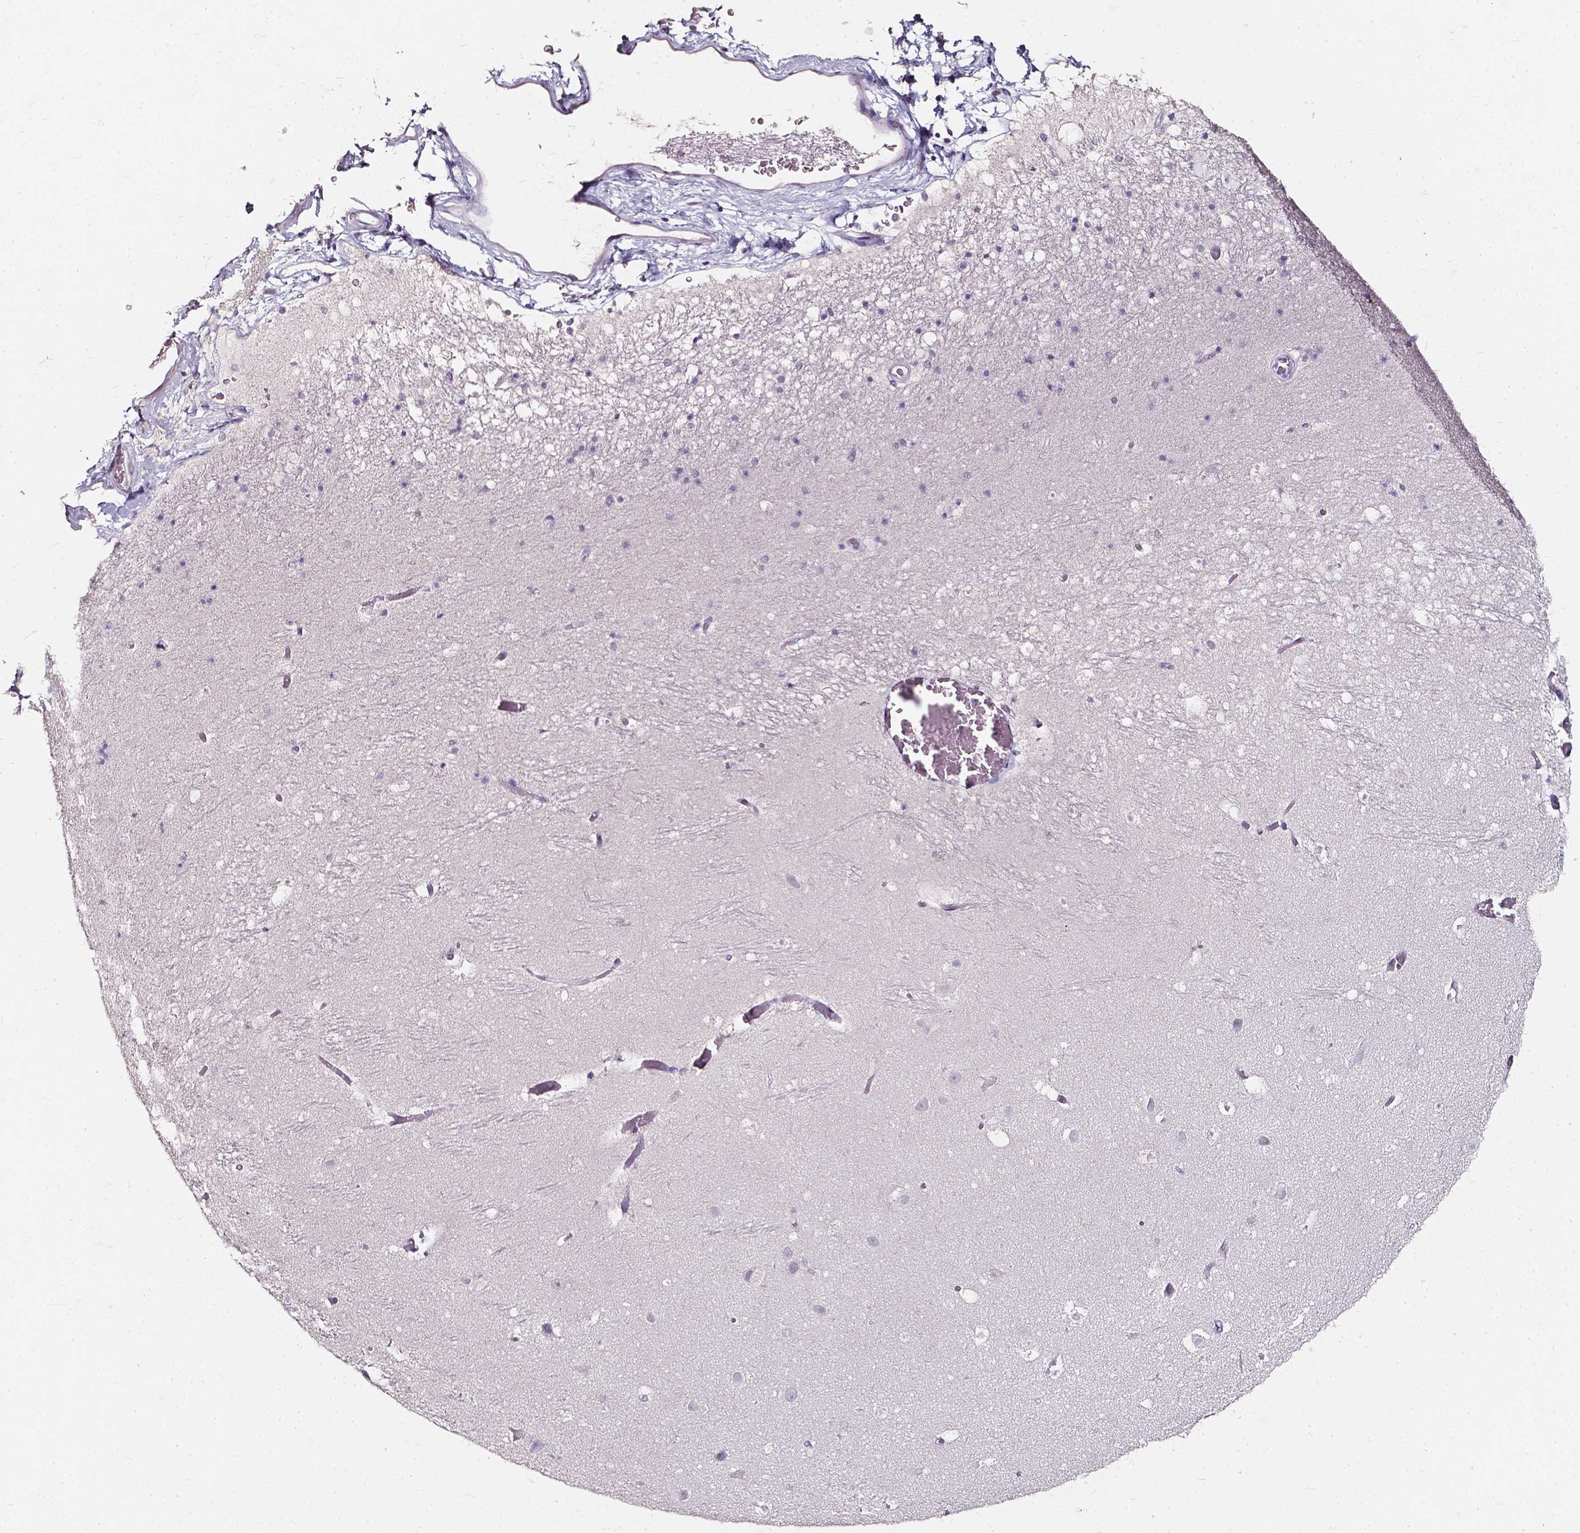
{"staining": {"intensity": "negative", "quantity": "none", "location": "none"}, "tissue": "hippocampus", "cell_type": "Glial cells", "image_type": "normal", "snomed": [{"axis": "morphology", "description": "Normal tissue, NOS"}, {"axis": "topography", "description": "Hippocampus"}], "caption": "Benign hippocampus was stained to show a protein in brown. There is no significant staining in glial cells. (Brightfield microscopy of DAB (3,3'-diaminobenzidine) IHC at high magnification).", "gene": "AKR1B10", "patient": {"sex": "male", "age": 26}}